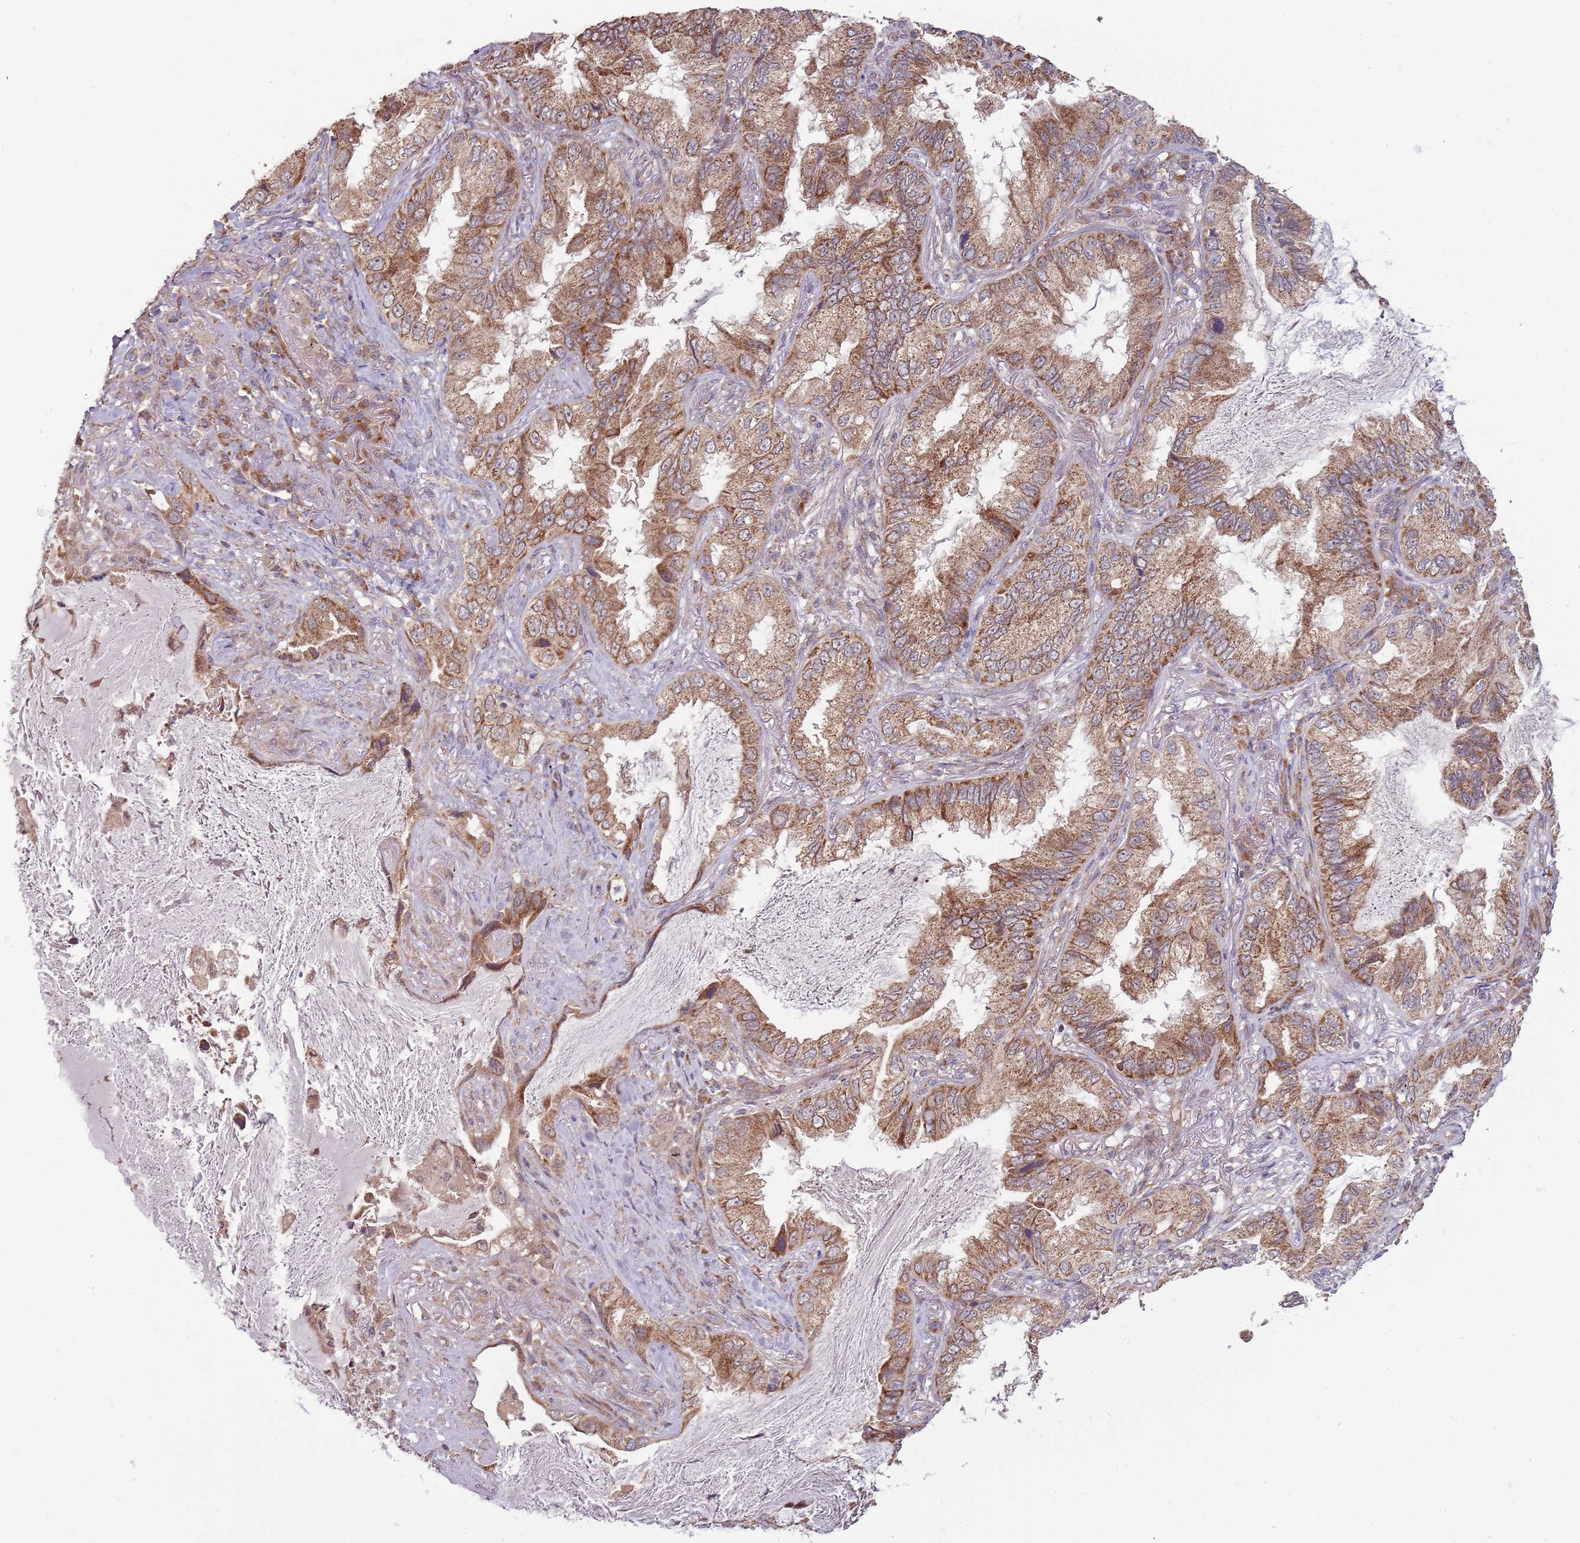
{"staining": {"intensity": "moderate", "quantity": ">75%", "location": "cytoplasmic/membranous"}, "tissue": "lung cancer", "cell_type": "Tumor cells", "image_type": "cancer", "snomed": [{"axis": "morphology", "description": "Adenocarcinoma, NOS"}, {"axis": "topography", "description": "Lung"}], "caption": "Brown immunohistochemical staining in lung cancer (adenocarcinoma) displays moderate cytoplasmic/membranous positivity in about >75% of tumor cells.", "gene": "RNF181", "patient": {"sex": "female", "age": 69}}